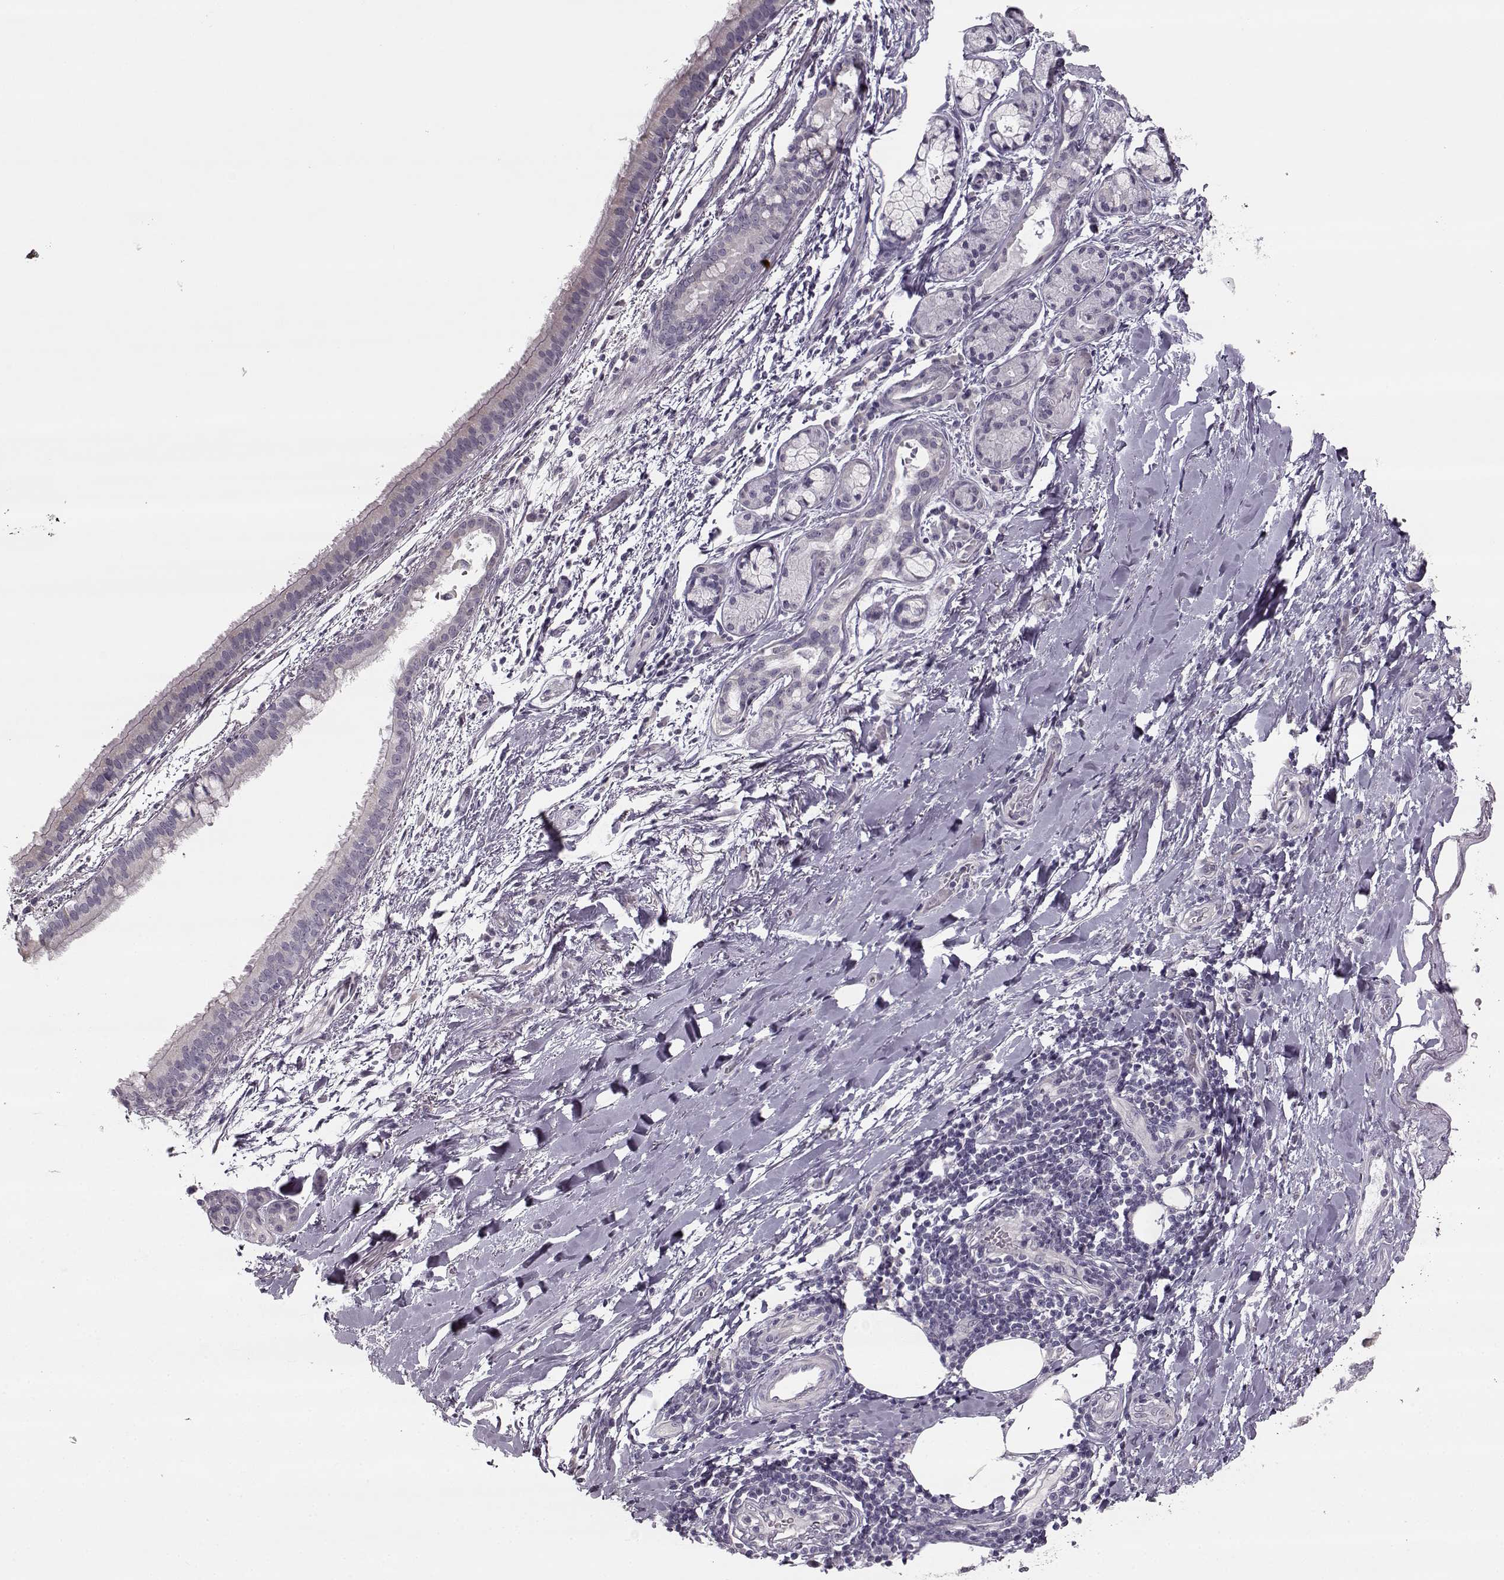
{"staining": {"intensity": "negative", "quantity": "none", "location": "none"}, "tissue": "bronchus", "cell_type": "Respiratory epithelial cells", "image_type": "normal", "snomed": [{"axis": "morphology", "description": "Normal tissue, NOS"}, {"axis": "morphology", "description": "Squamous cell carcinoma, NOS"}, {"axis": "topography", "description": "Bronchus"}, {"axis": "topography", "description": "Lung"}], "caption": "The immunohistochemistry histopathology image has no significant expression in respiratory epithelial cells of bronchus.", "gene": "MAP6D1", "patient": {"sex": "male", "age": 69}}